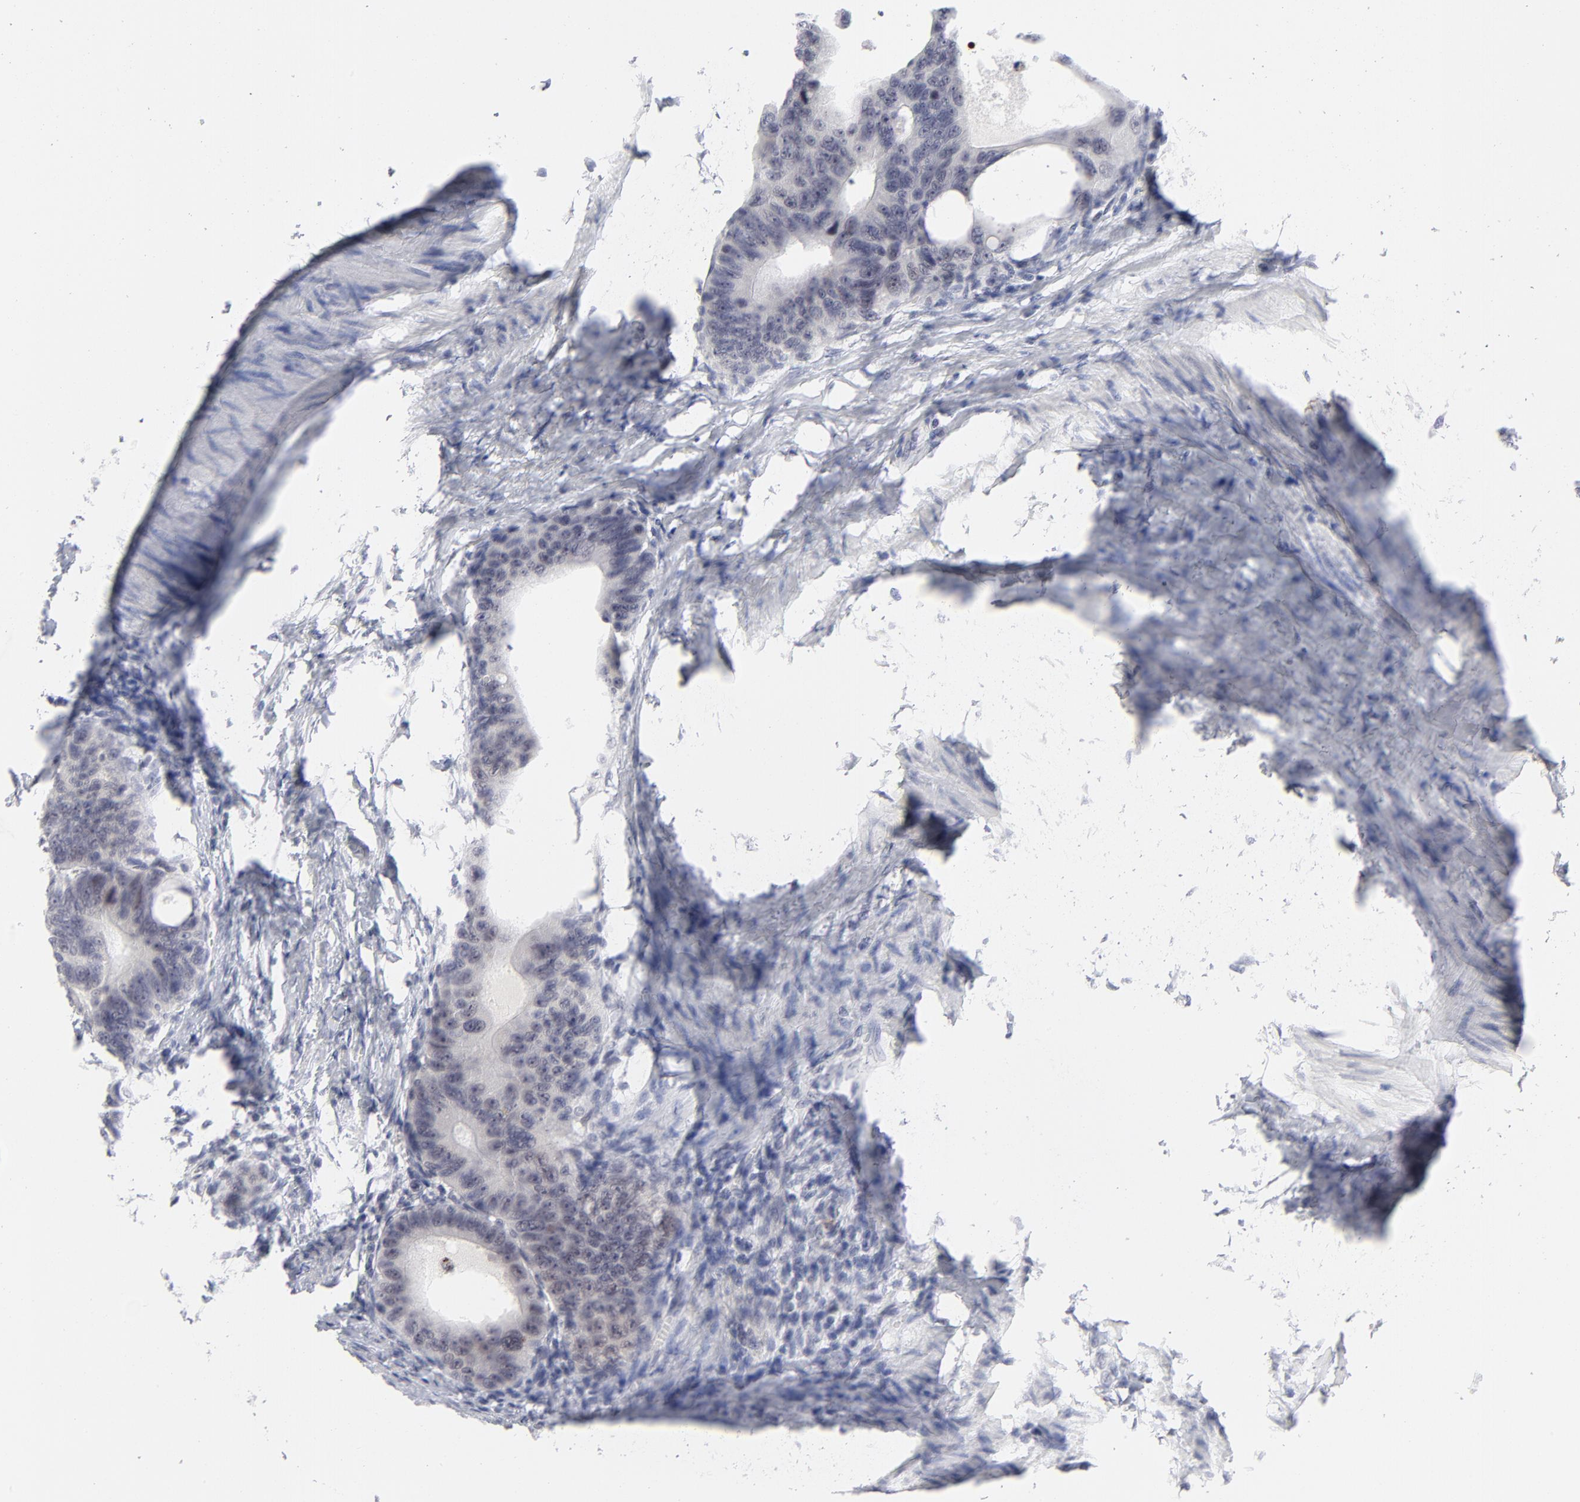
{"staining": {"intensity": "negative", "quantity": "none", "location": "none"}, "tissue": "colorectal cancer", "cell_type": "Tumor cells", "image_type": "cancer", "snomed": [{"axis": "morphology", "description": "Adenocarcinoma, NOS"}, {"axis": "topography", "description": "Colon"}], "caption": "Protein analysis of colorectal adenocarcinoma exhibits no significant expression in tumor cells.", "gene": "CCR2", "patient": {"sex": "female", "age": 55}}